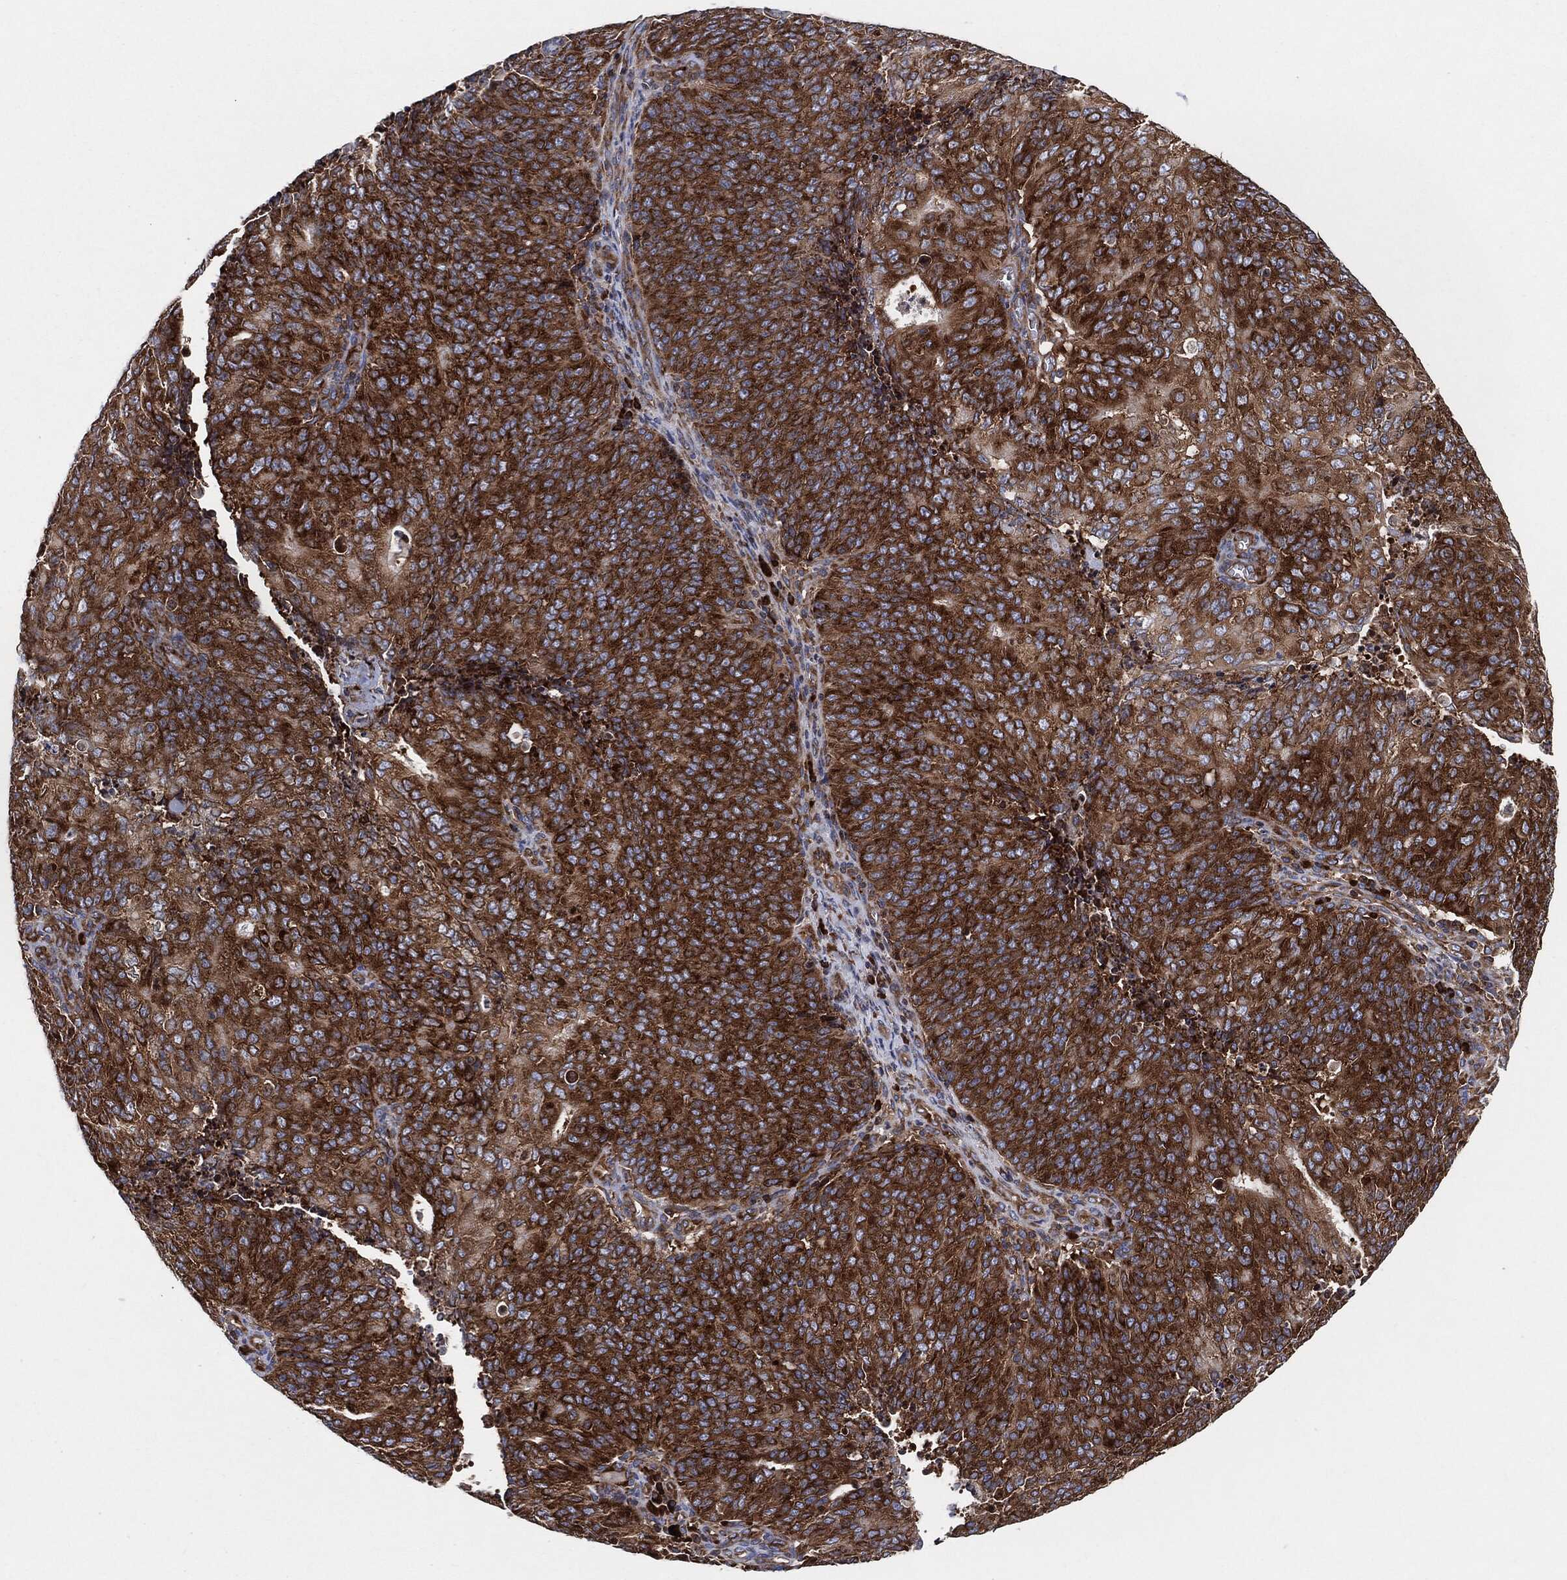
{"staining": {"intensity": "strong", "quantity": ">75%", "location": "cytoplasmic/membranous"}, "tissue": "endometrial cancer", "cell_type": "Tumor cells", "image_type": "cancer", "snomed": [{"axis": "morphology", "description": "Adenocarcinoma, NOS"}, {"axis": "topography", "description": "Endometrium"}], "caption": "Tumor cells display strong cytoplasmic/membranous staining in about >75% of cells in endometrial adenocarcinoma.", "gene": "EIF2S2", "patient": {"sex": "female", "age": 82}}